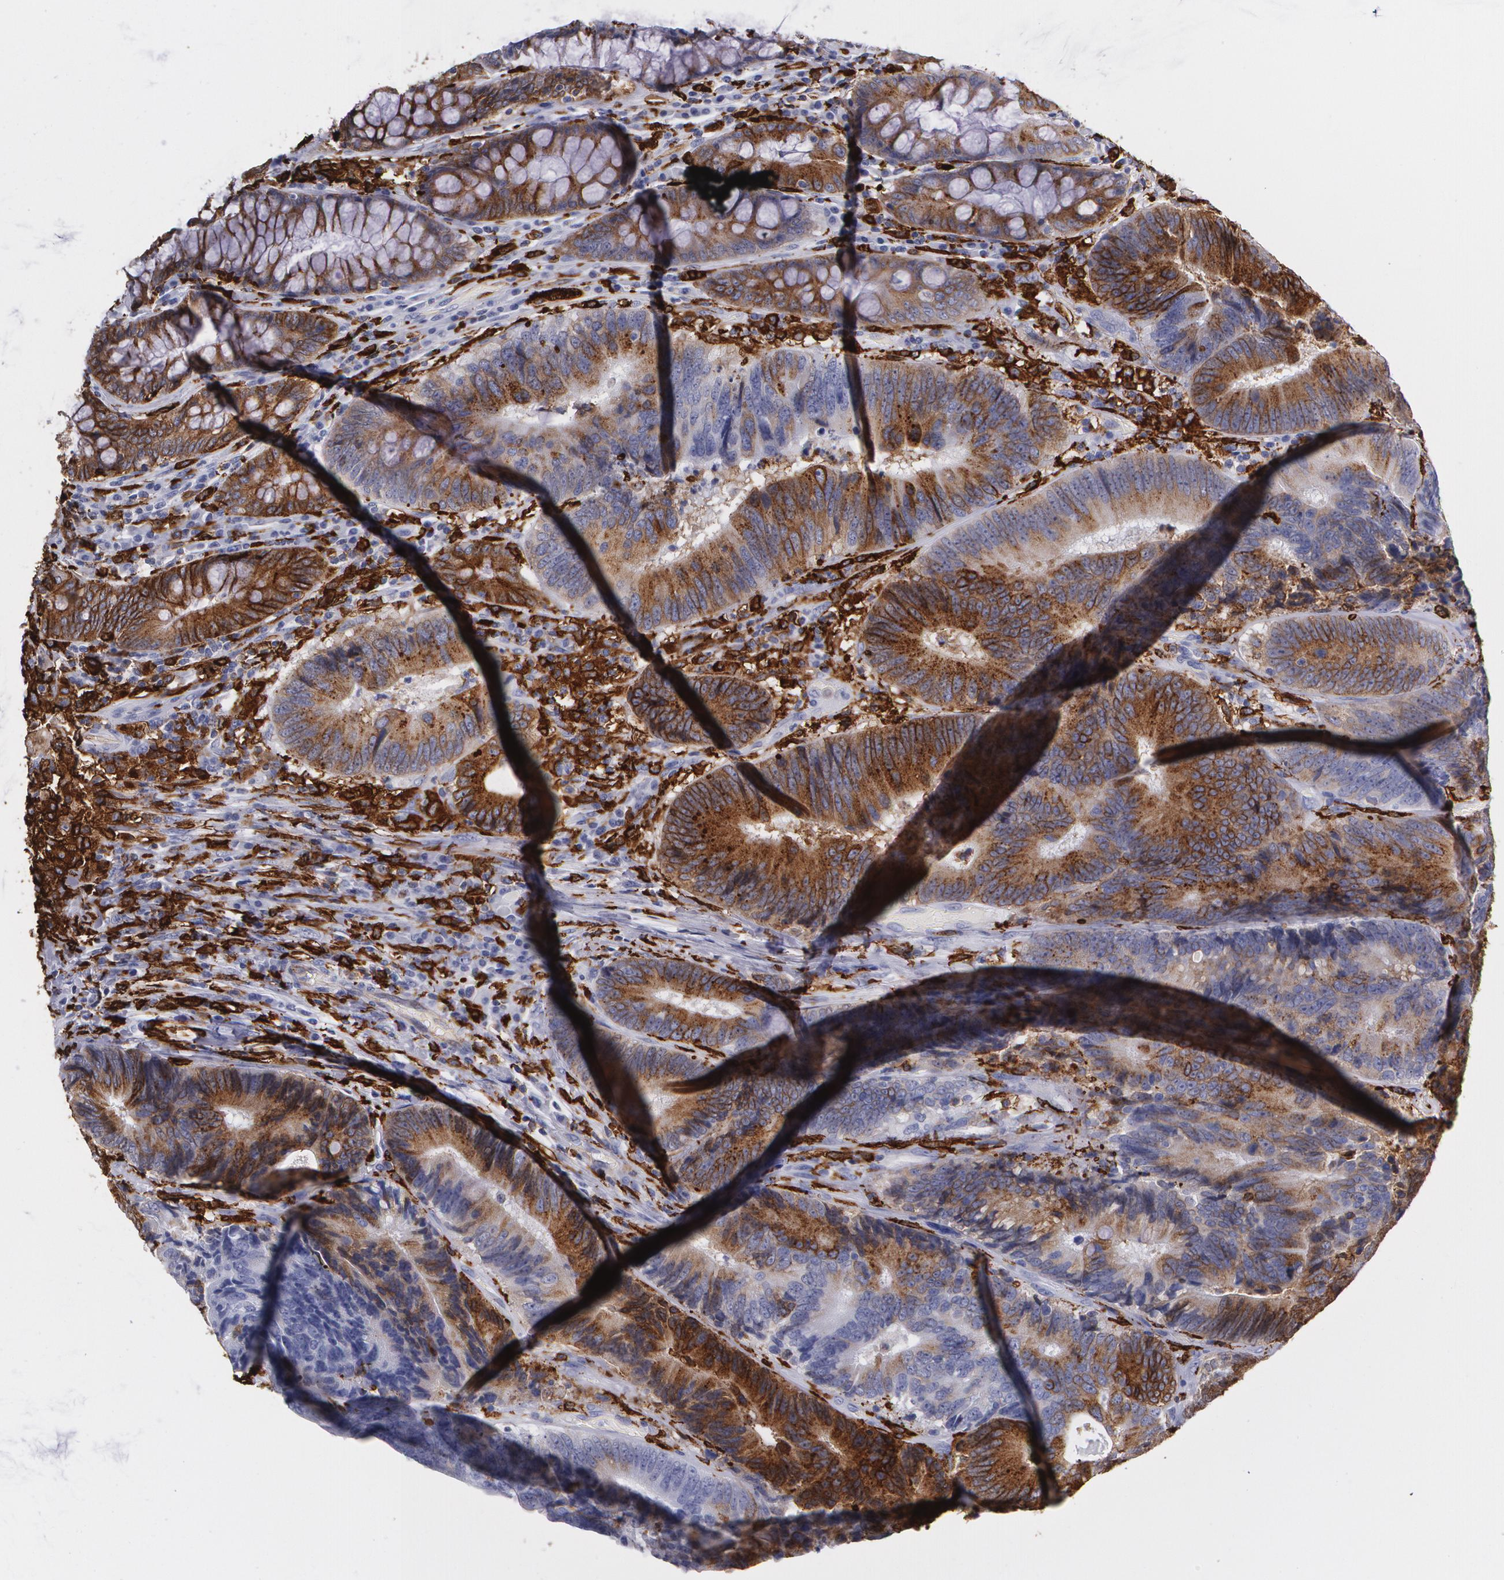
{"staining": {"intensity": "moderate", "quantity": "25%-75%", "location": "cytoplasmic/membranous"}, "tissue": "colorectal cancer", "cell_type": "Tumor cells", "image_type": "cancer", "snomed": [{"axis": "morphology", "description": "Normal tissue, NOS"}, {"axis": "morphology", "description": "Adenocarcinoma, NOS"}, {"axis": "topography", "description": "Colon"}], "caption": "A medium amount of moderate cytoplasmic/membranous positivity is identified in approximately 25%-75% of tumor cells in colorectal cancer tissue.", "gene": "HLA-DRA", "patient": {"sex": "female", "age": 78}}